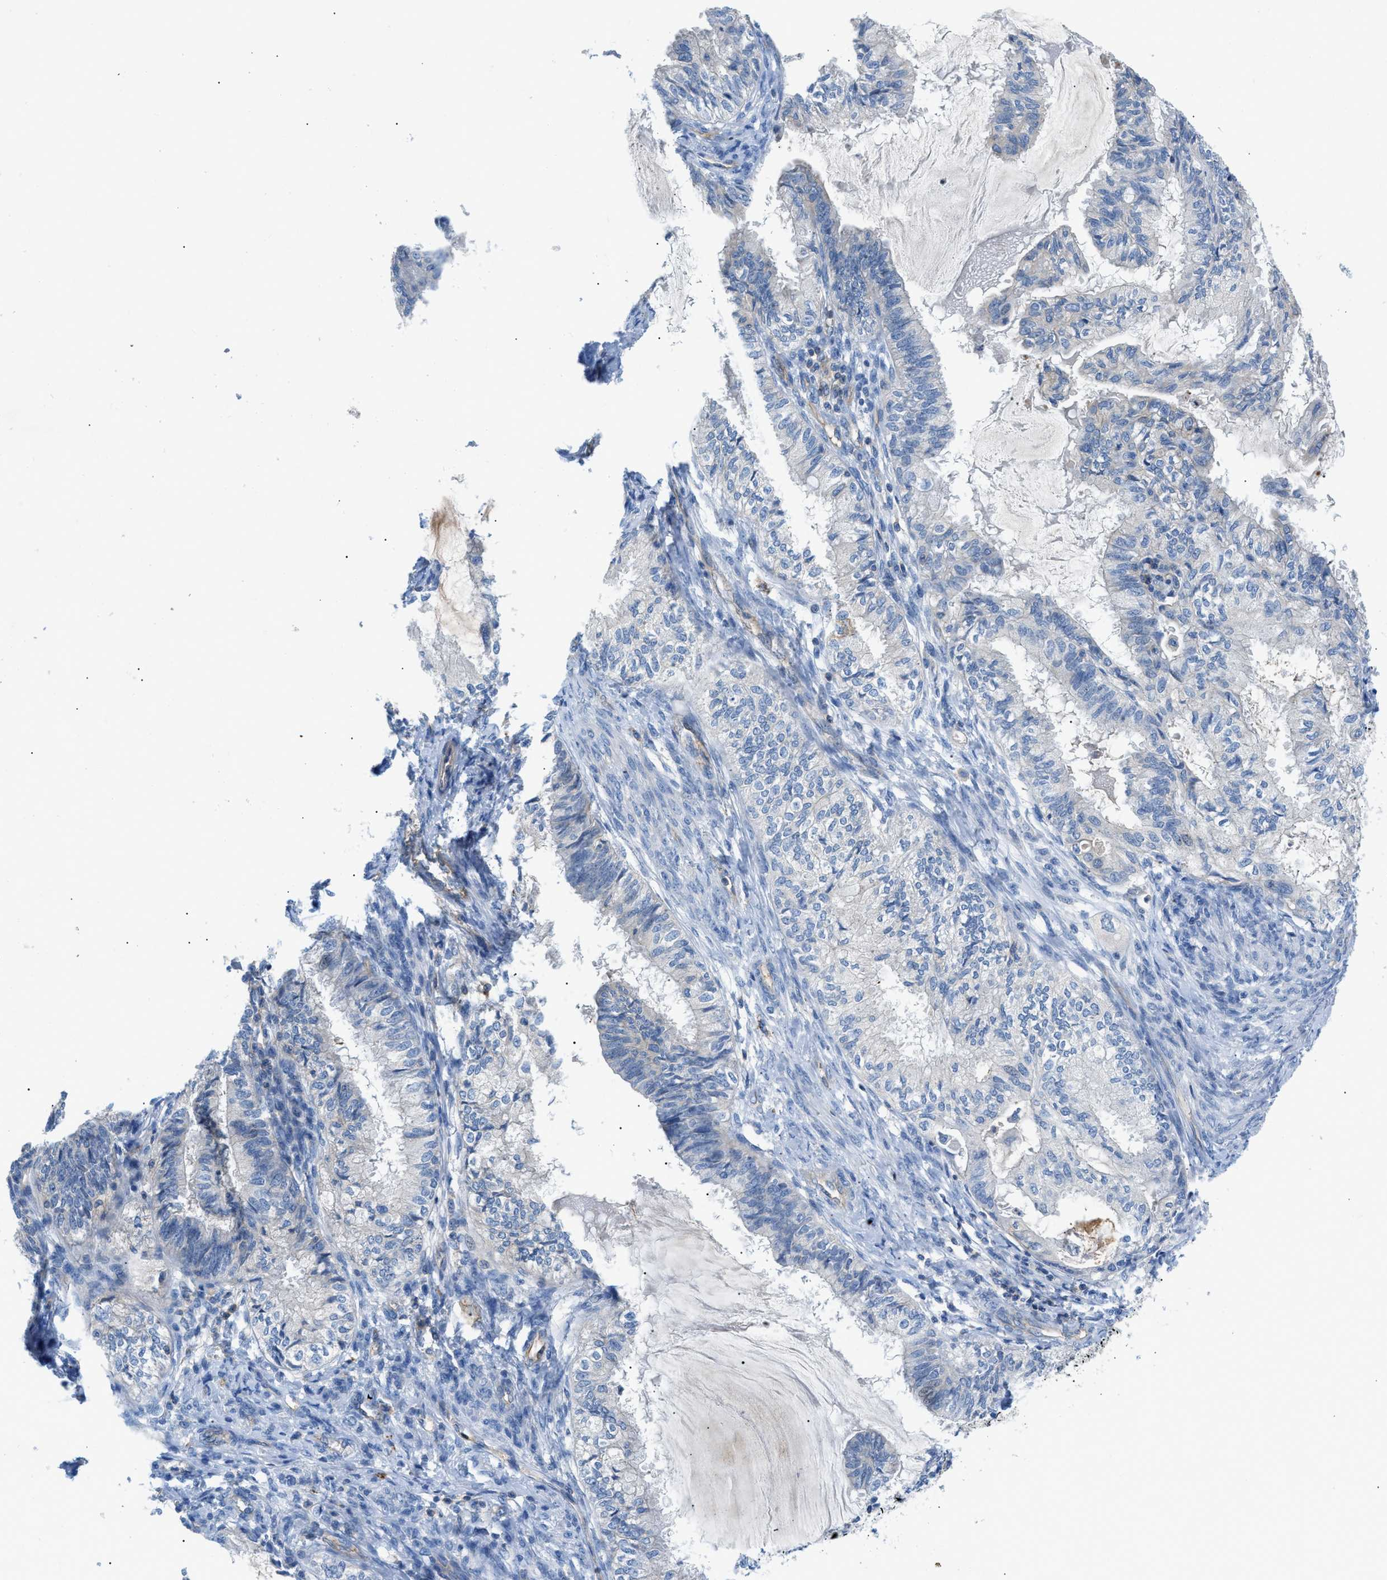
{"staining": {"intensity": "negative", "quantity": "none", "location": "none"}, "tissue": "cervical cancer", "cell_type": "Tumor cells", "image_type": "cancer", "snomed": [{"axis": "morphology", "description": "Normal tissue, NOS"}, {"axis": "morphology", "description": "Adenocarcinoma, NOS"}, {"axis": "topography", "description": "Cervix"}, {"axis": "topography", "description": "Endometrium"}], "caption": "There is no significant staining in tumor cells of cervical adenocarcinoma. Nuclei are stained in blue.", "gene": "ORAI1", "patient": {"sex": "female", "age": 86}}